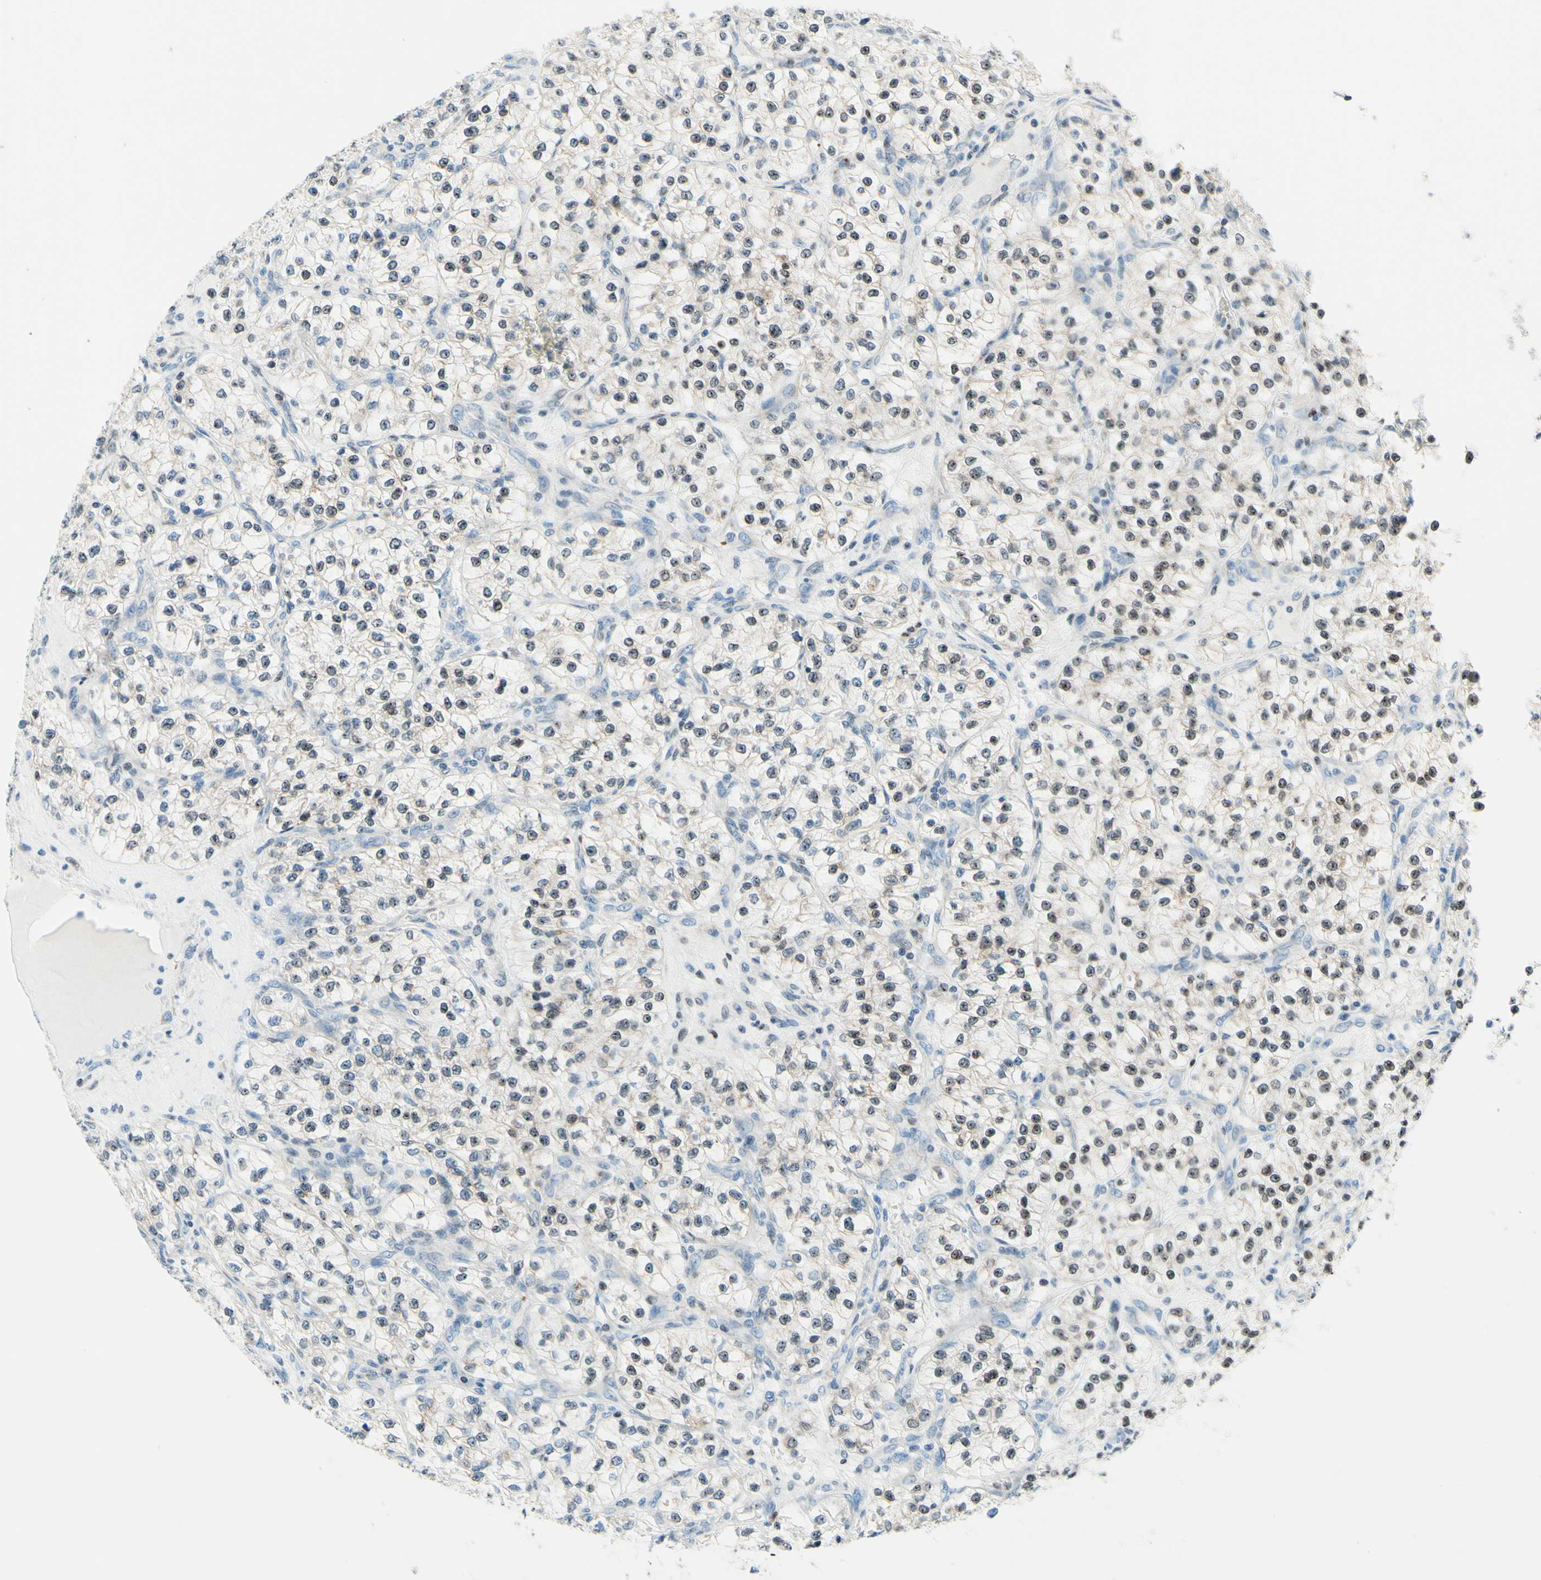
{"staining": {"intensity": "weak", "quantity": "25%-75%", "location": "nuclear"}, "tissue": "renal cancer", "cell_type": "Tumor cells", "image_type": "cancer", "snomed": [{"axis": "morphology", "description": "Adenocarcinoma, NOS"}, {"axis": "topography", "description": "Kidney"}], "caption": "Immunohistochemical staining of human renal cancer shows low levels of weak nuclear protein staining in about 25%-75% of tumor cells. The protein of interest is stained brown, and the nuclei are stained in blue (DAB (3,3'-diaminobenzidine) IHC with brightfield microscopy, high magnification).", "gene": "CBX7", "patient": {"sex": "female", "age": 57}}